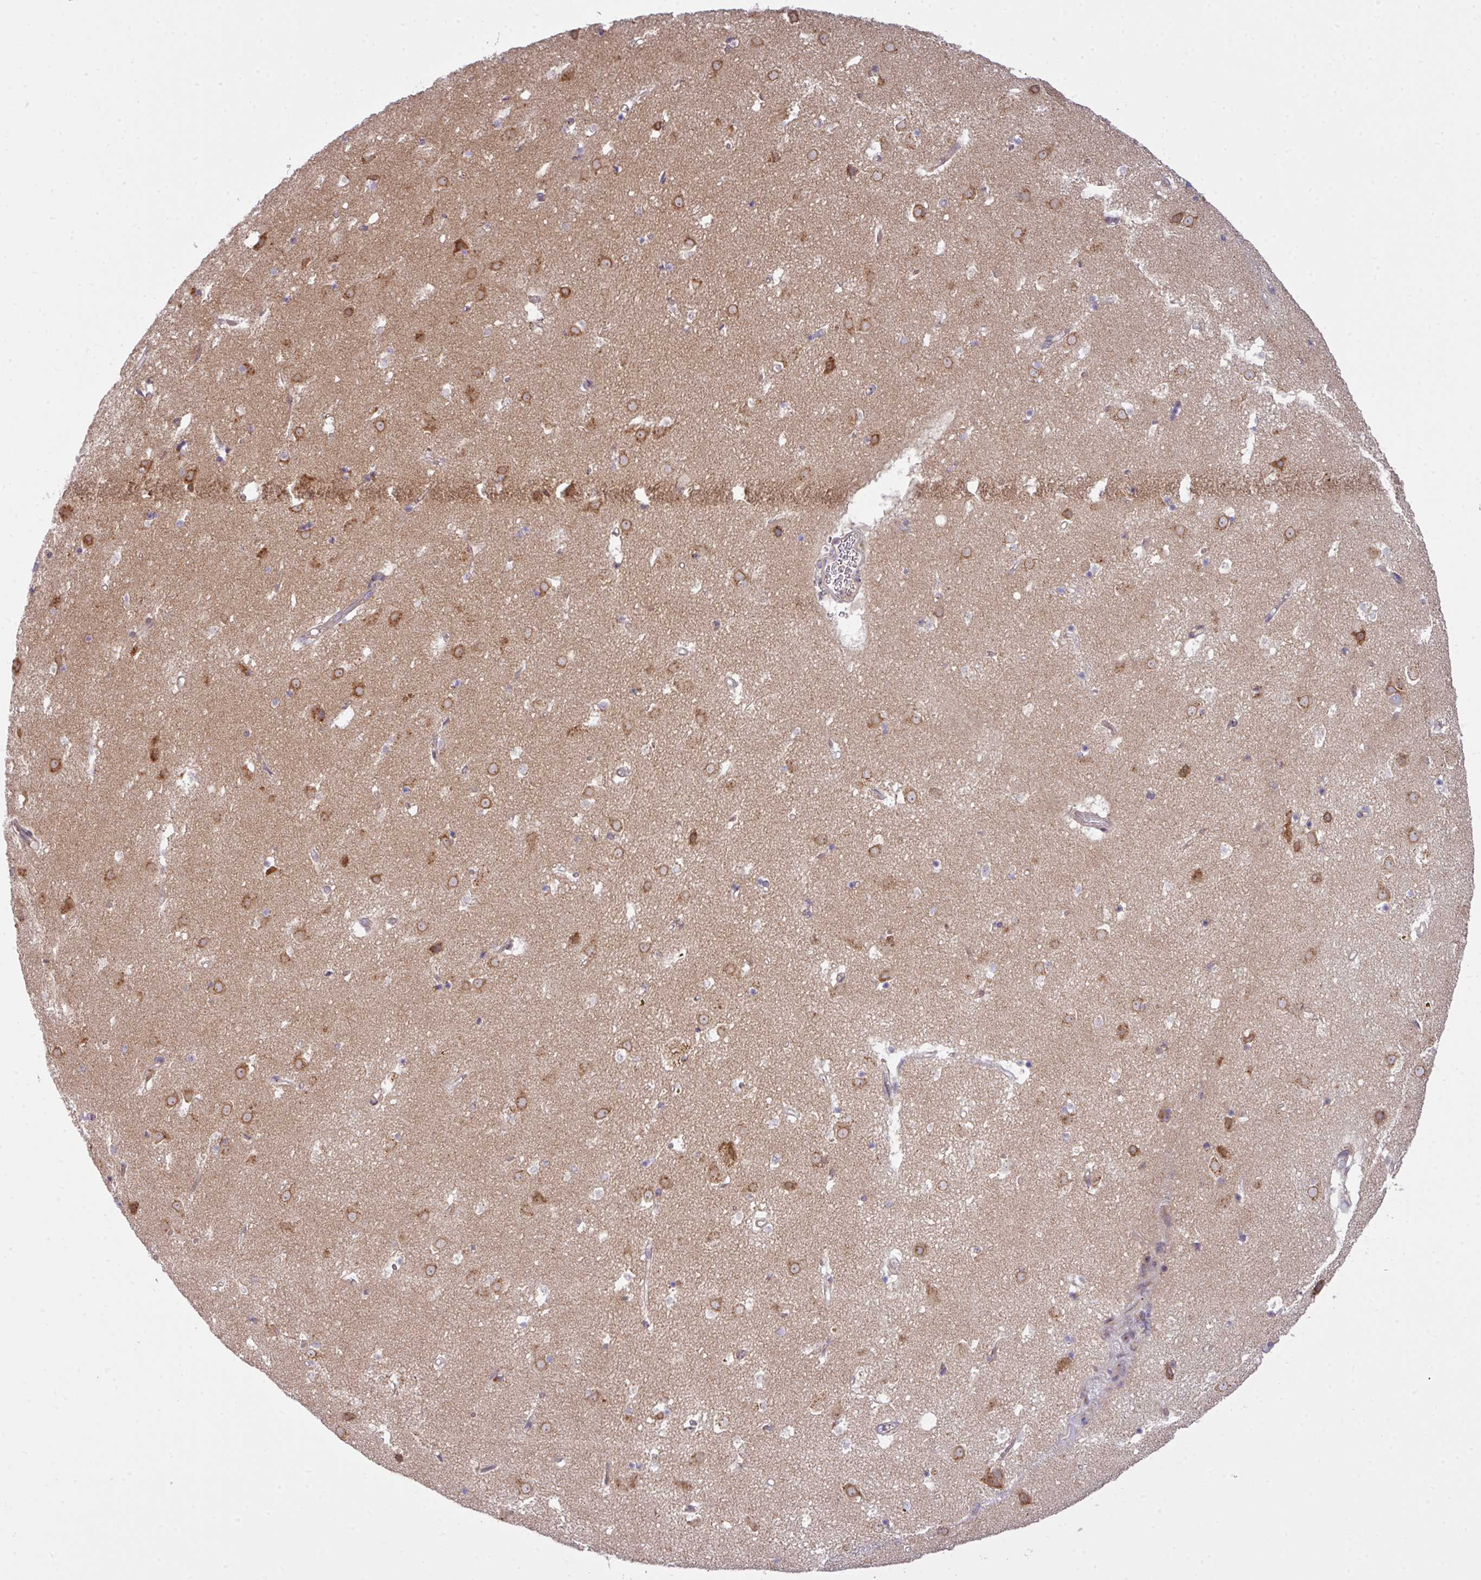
{"staining": {"intensity": "negative", "quantity": "none", "location": "none"}, "tissue": "caudate", "cell_type": "Glial cells", "image_type": "normal", "snomed": [{"axis": "morphology", "description": "Normal tissue, NOS"}, {"axis": "topography", "description": "Lateral ventricle wall"}], "caption": "Immunohistochemistry of normal human caudate shows no staining in glial cells. (Brightfield microscopy of DAB (3,3'-diaminobenzidine) IHC at high magnification).", "gene": "VTI1A", "patient": {"sex": "male", "age": 58}}